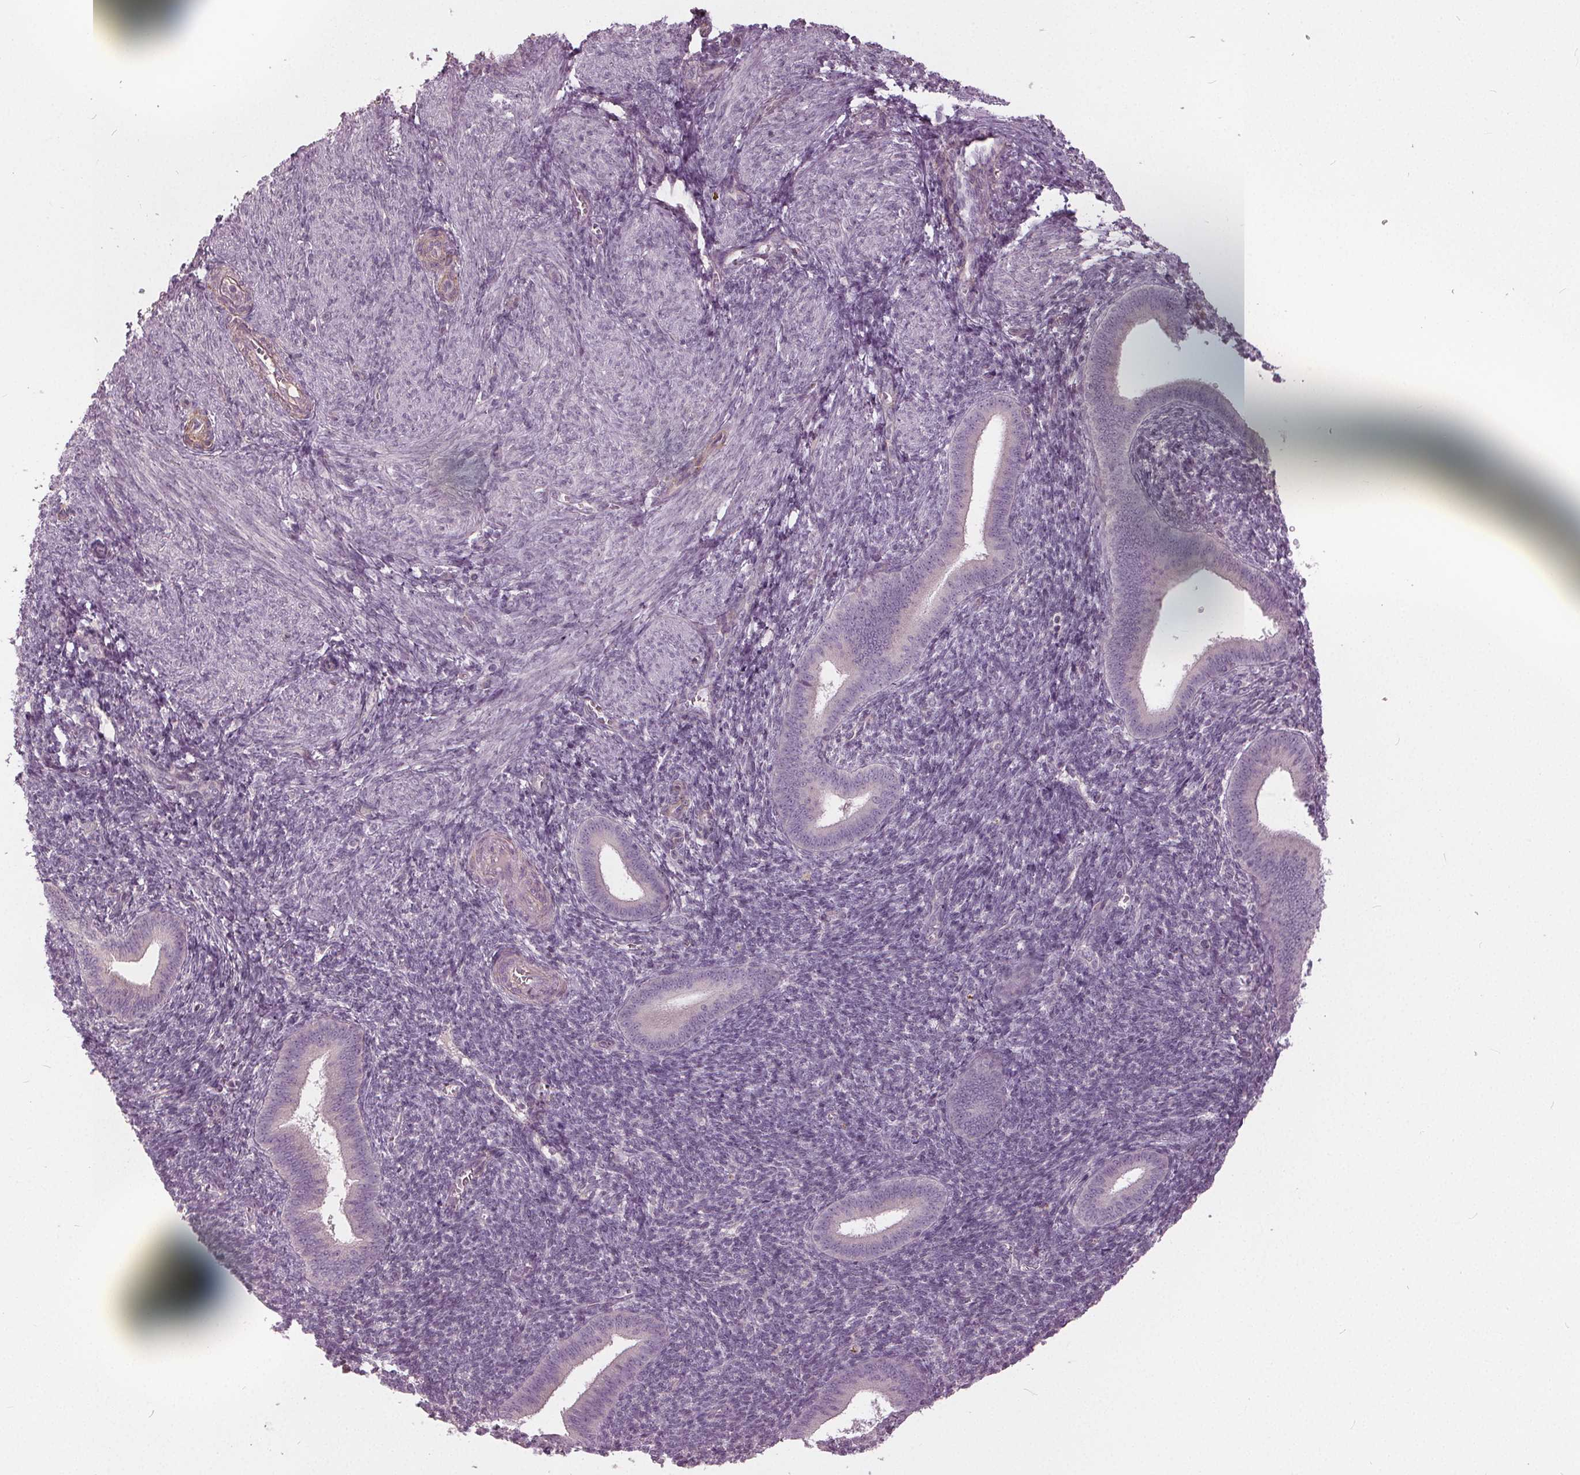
{"staining": {"intensity": "negative", "quantity": "none", "location": "none"}, "tissue": "endometrium", "cell_type": "Cells in endometrial stroma", "image_type": "normal", "snomed": [{"axis": "morphology", "description": "Normal tissue, NOS"}, {"axis": "topography", "description": "Endometrium"}], "caption": "Immunohistochemical staining of unremarkable endometrium shows no significant positivity in cells in endometrial stroma. Nuclei are stained in blue.", "gene": "KLK13", "patient": {"sex": "female", "age": 25}}